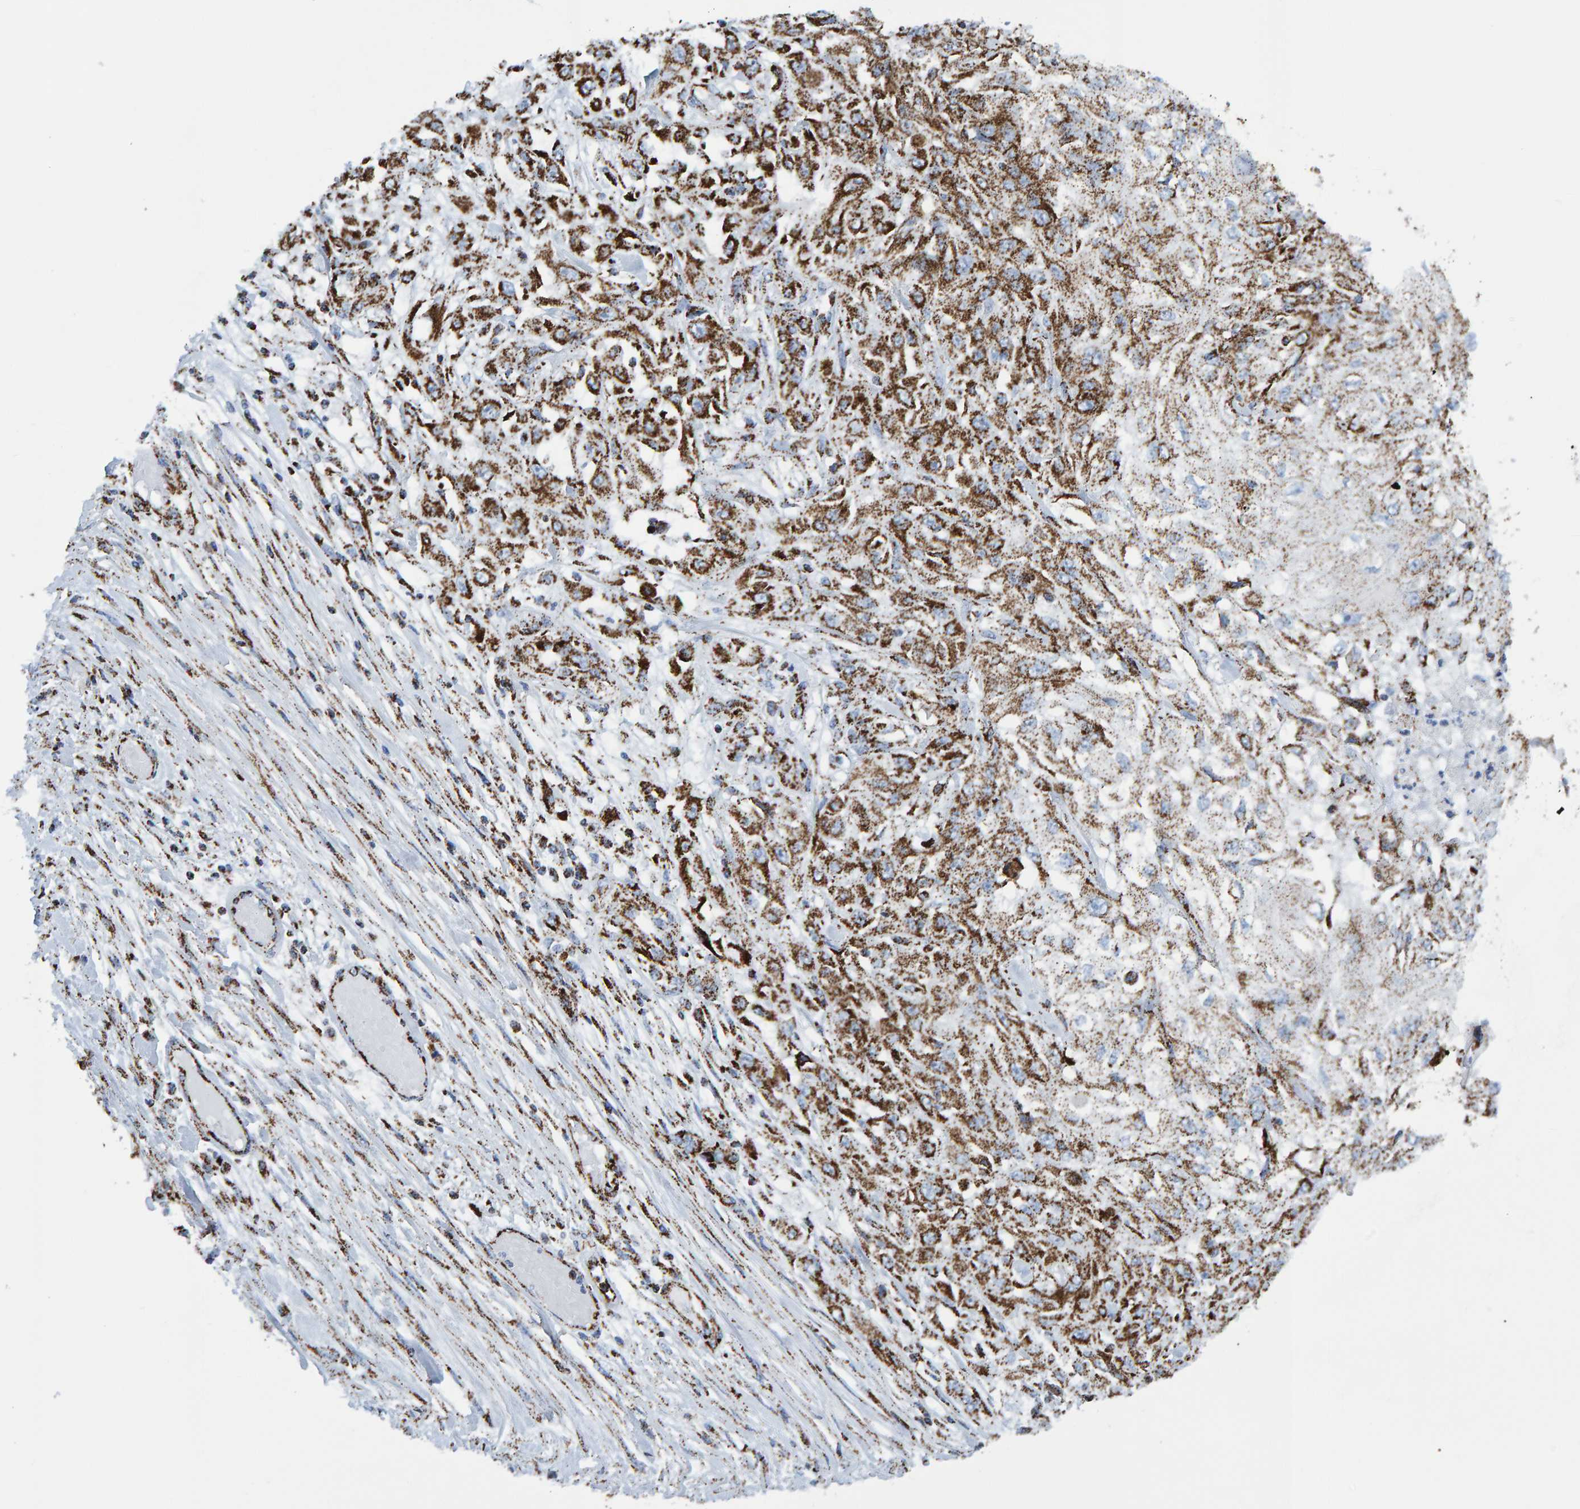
{"staining": {"intensity": "strong", "quantity": ">75%", "location": "cytoplasmic/membranous"}, "tissue": "skin cancer", "cell_type": "Tumor cells", "image_type": "cancer", "snomed": [{"axis": "morphology", "description": "Squamous cell carcinoma, NOS"}, {"axis": "morphology", "description": "Squamous cell carcinoma, metastatic, NOS"}, {"axis": "topography", "description": "Skin"}, {"axis": "topography", "description": "Lymph node"}], "caption": "High-power microscopy captured an immunohistochemistry (IHC) micrograph of skin metastatic squamous cell carcinoma, revealing strong cytoplasmic/membranous staining in about >75% of tumor cells.", "gene": "ENSG00000262660", "patient": {"sex": "male", "age": 75}}